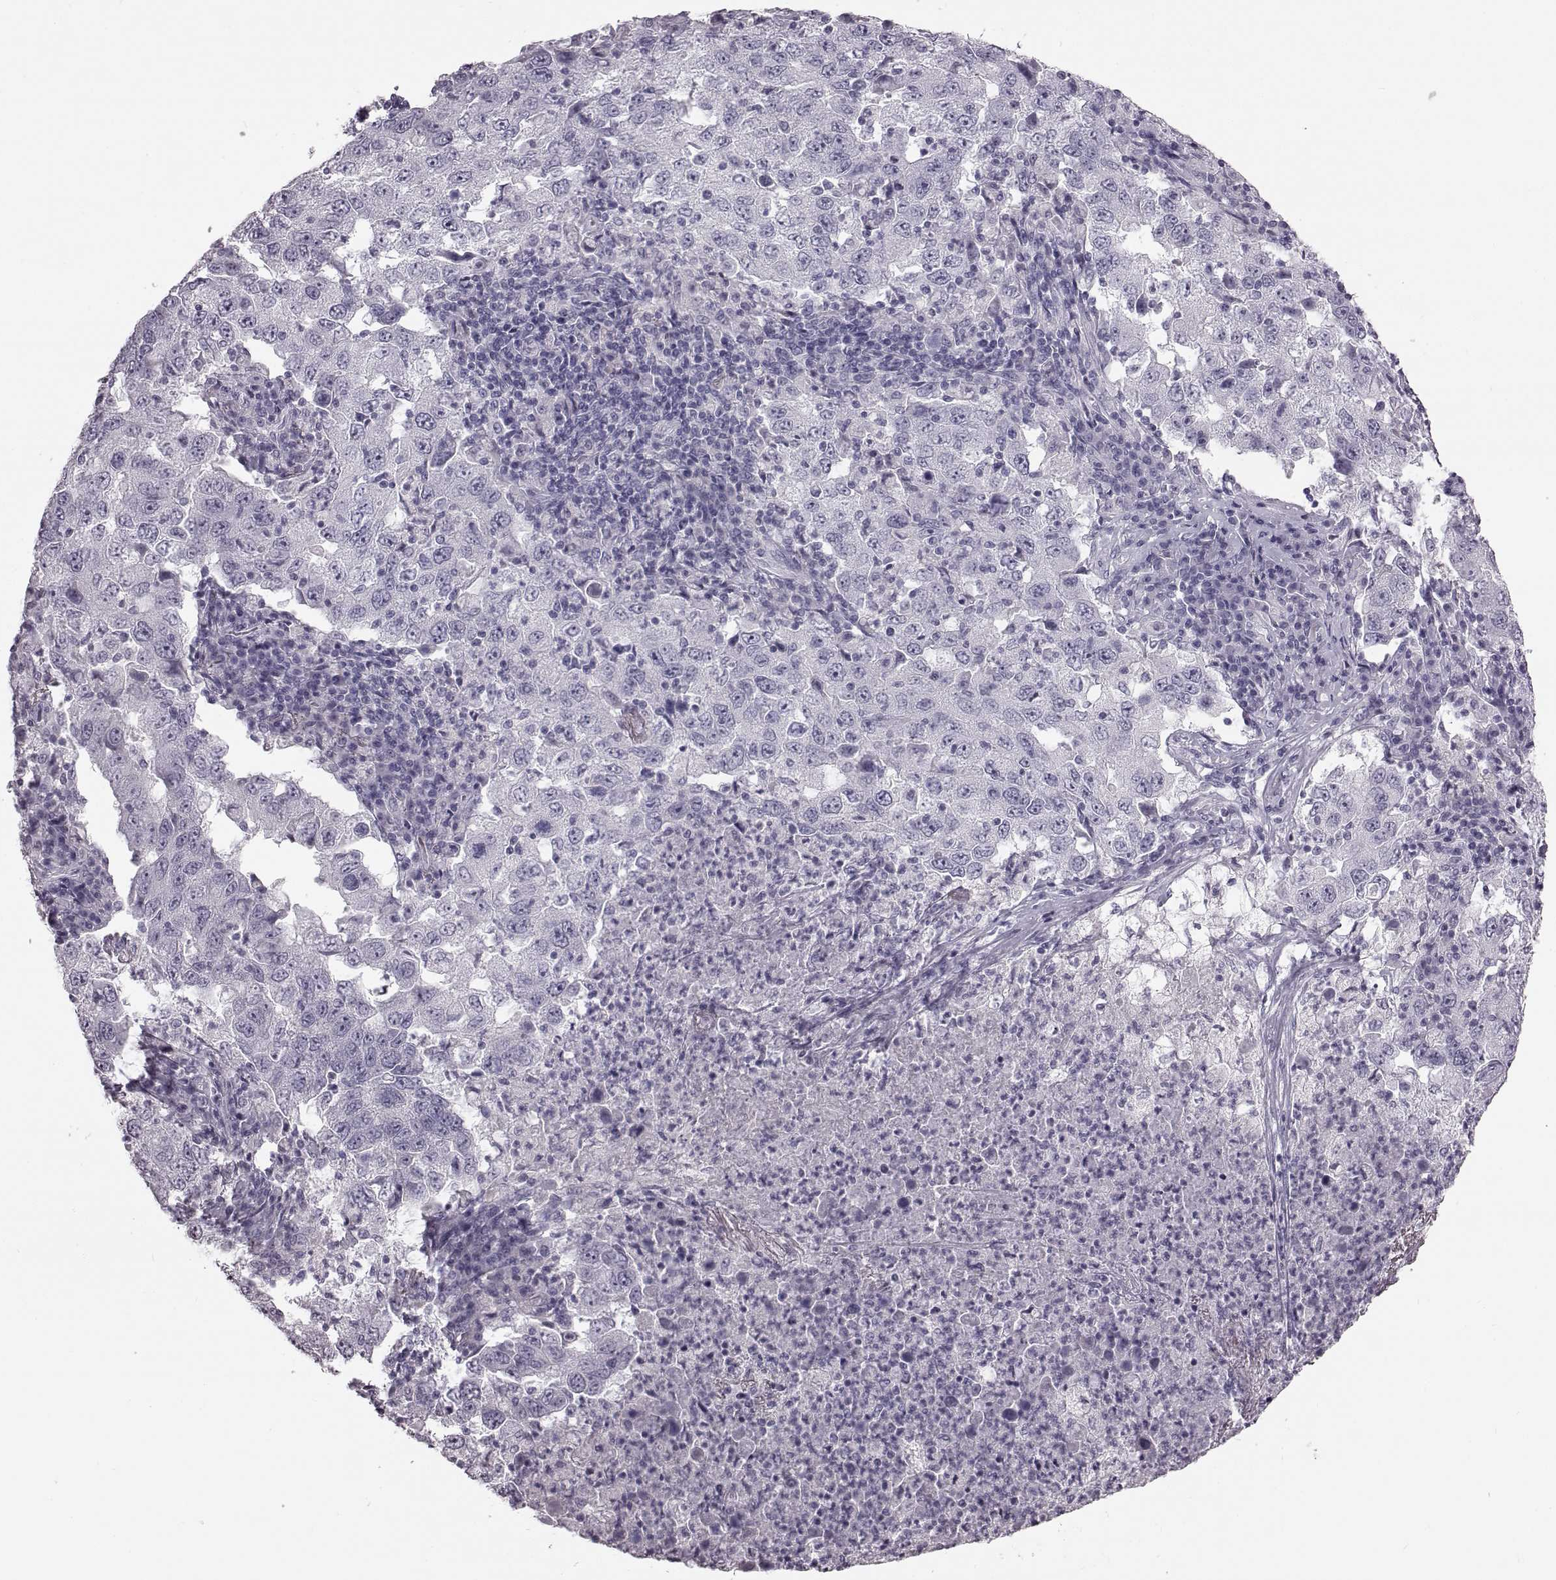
{"staining": {"intensity": "negative", "quantity": "none", "location": "none"}, "tissue": "lung cancer", "cell_type": "Tumor cells", "image_type": "cancer", "snomed": [{"axis": "morphology", "description": "Adenocarcinoma, NOS"}, {"axis": "topography", "description": "Lung"}], "caption": "Immunohistochemistry (IHC) photomicrograph of neoplastic tissue: lung cancer (adenocarcinoma) stained with DAB shows no significant protein expression in tumor cells.", "gene": "ZNF433", "patient": {"sex": "male", "age": 73}}